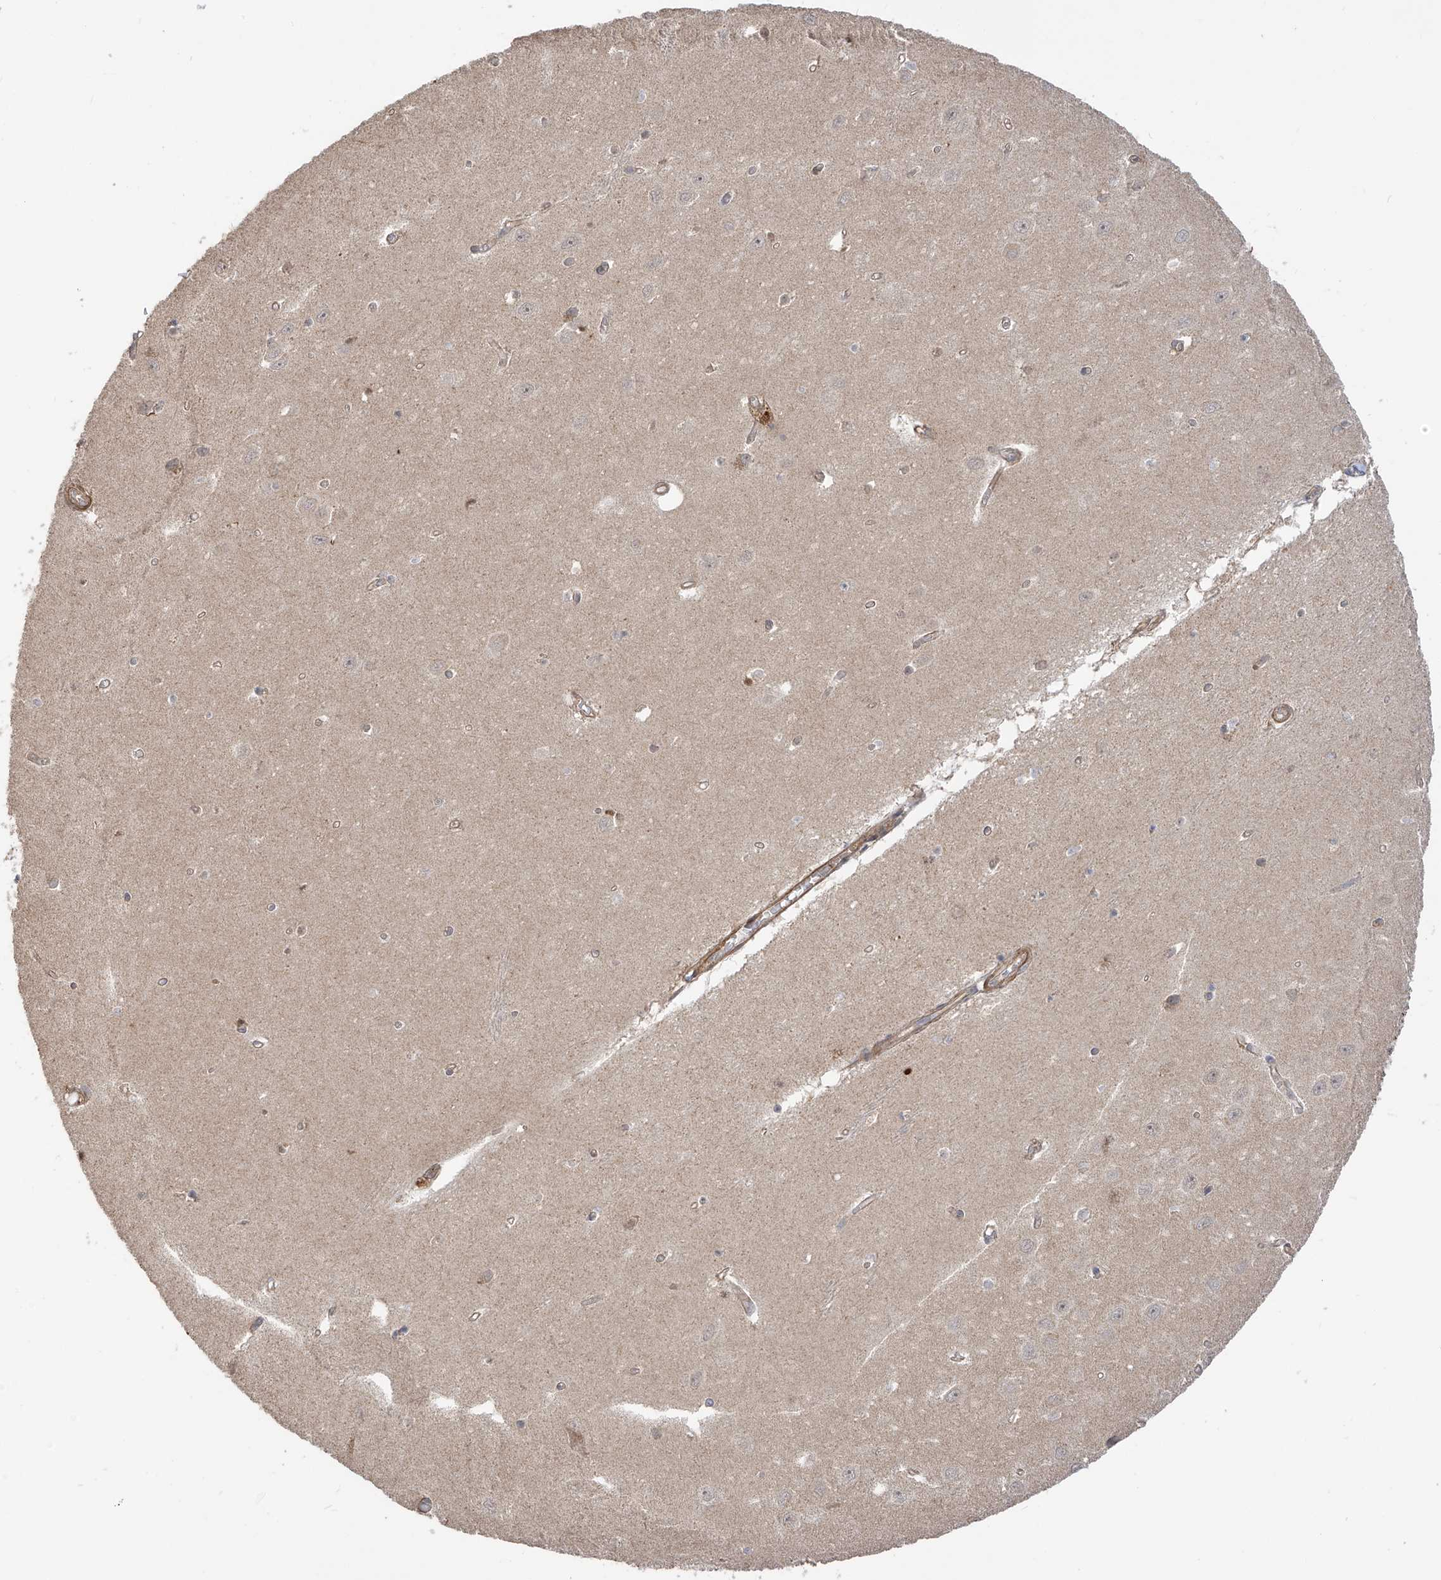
{"staining": {"intensity": "weak", "quantity": "<25%", "location": "cytoplasmic/membranous"}, "tissue": "hippocampus", "cell_type": "Glial cells", "image_type": "normal", "snomed": [{"axis": "morphology", "description": "Normal tissue, NOS"}, {"axis": "topography", "description": "Hippocampus"}], "caption": "Glial cells show no significant protein staining in unremarkable hippocampus. The staining is performed using DAB brown chromogen with nuclei counter-stained in using hematoxylin.", "gene": "ATAD2B", "patient": {"sex": "female", "age": 64}}